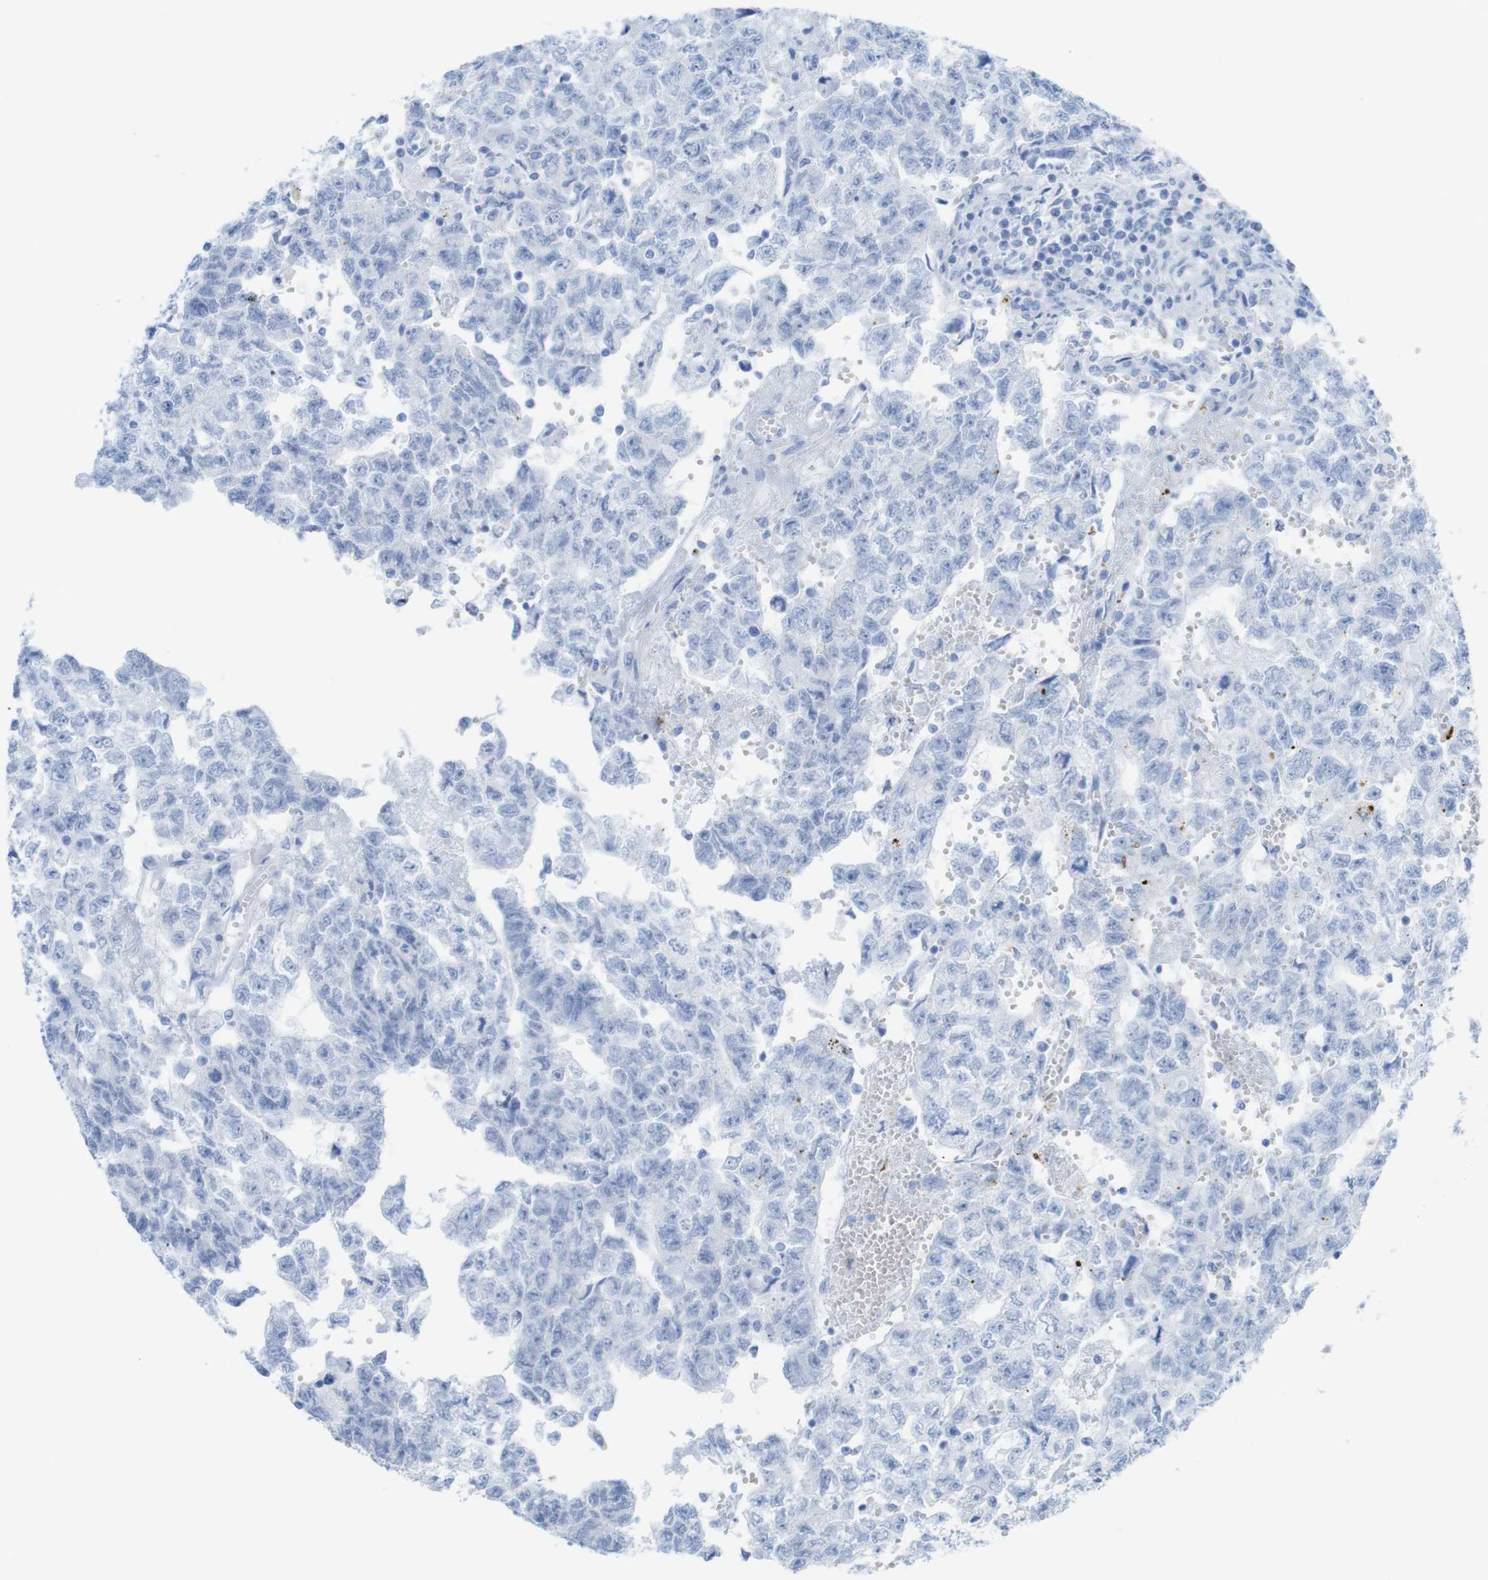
{"staining": {"intensity": "negative", "quantity": "none", "location": "none"}, "tissue": "testis cancer", "cell_type": "Tumor cells", "image_type": "cancer", "snomed": [{"axis": "morphology", "description": "Seminoma, NOS"}, {"axis": "morphology", "description": "Carcinoma, Embryonal, NOS"}, {"axis": "topography", "description": "Testis"}], "caption": "Image shows no protein positivity in tumor cells of testis seminoma tissue.", "gene": "MYH7", "patient": {"sex": "male", "age": 38}}